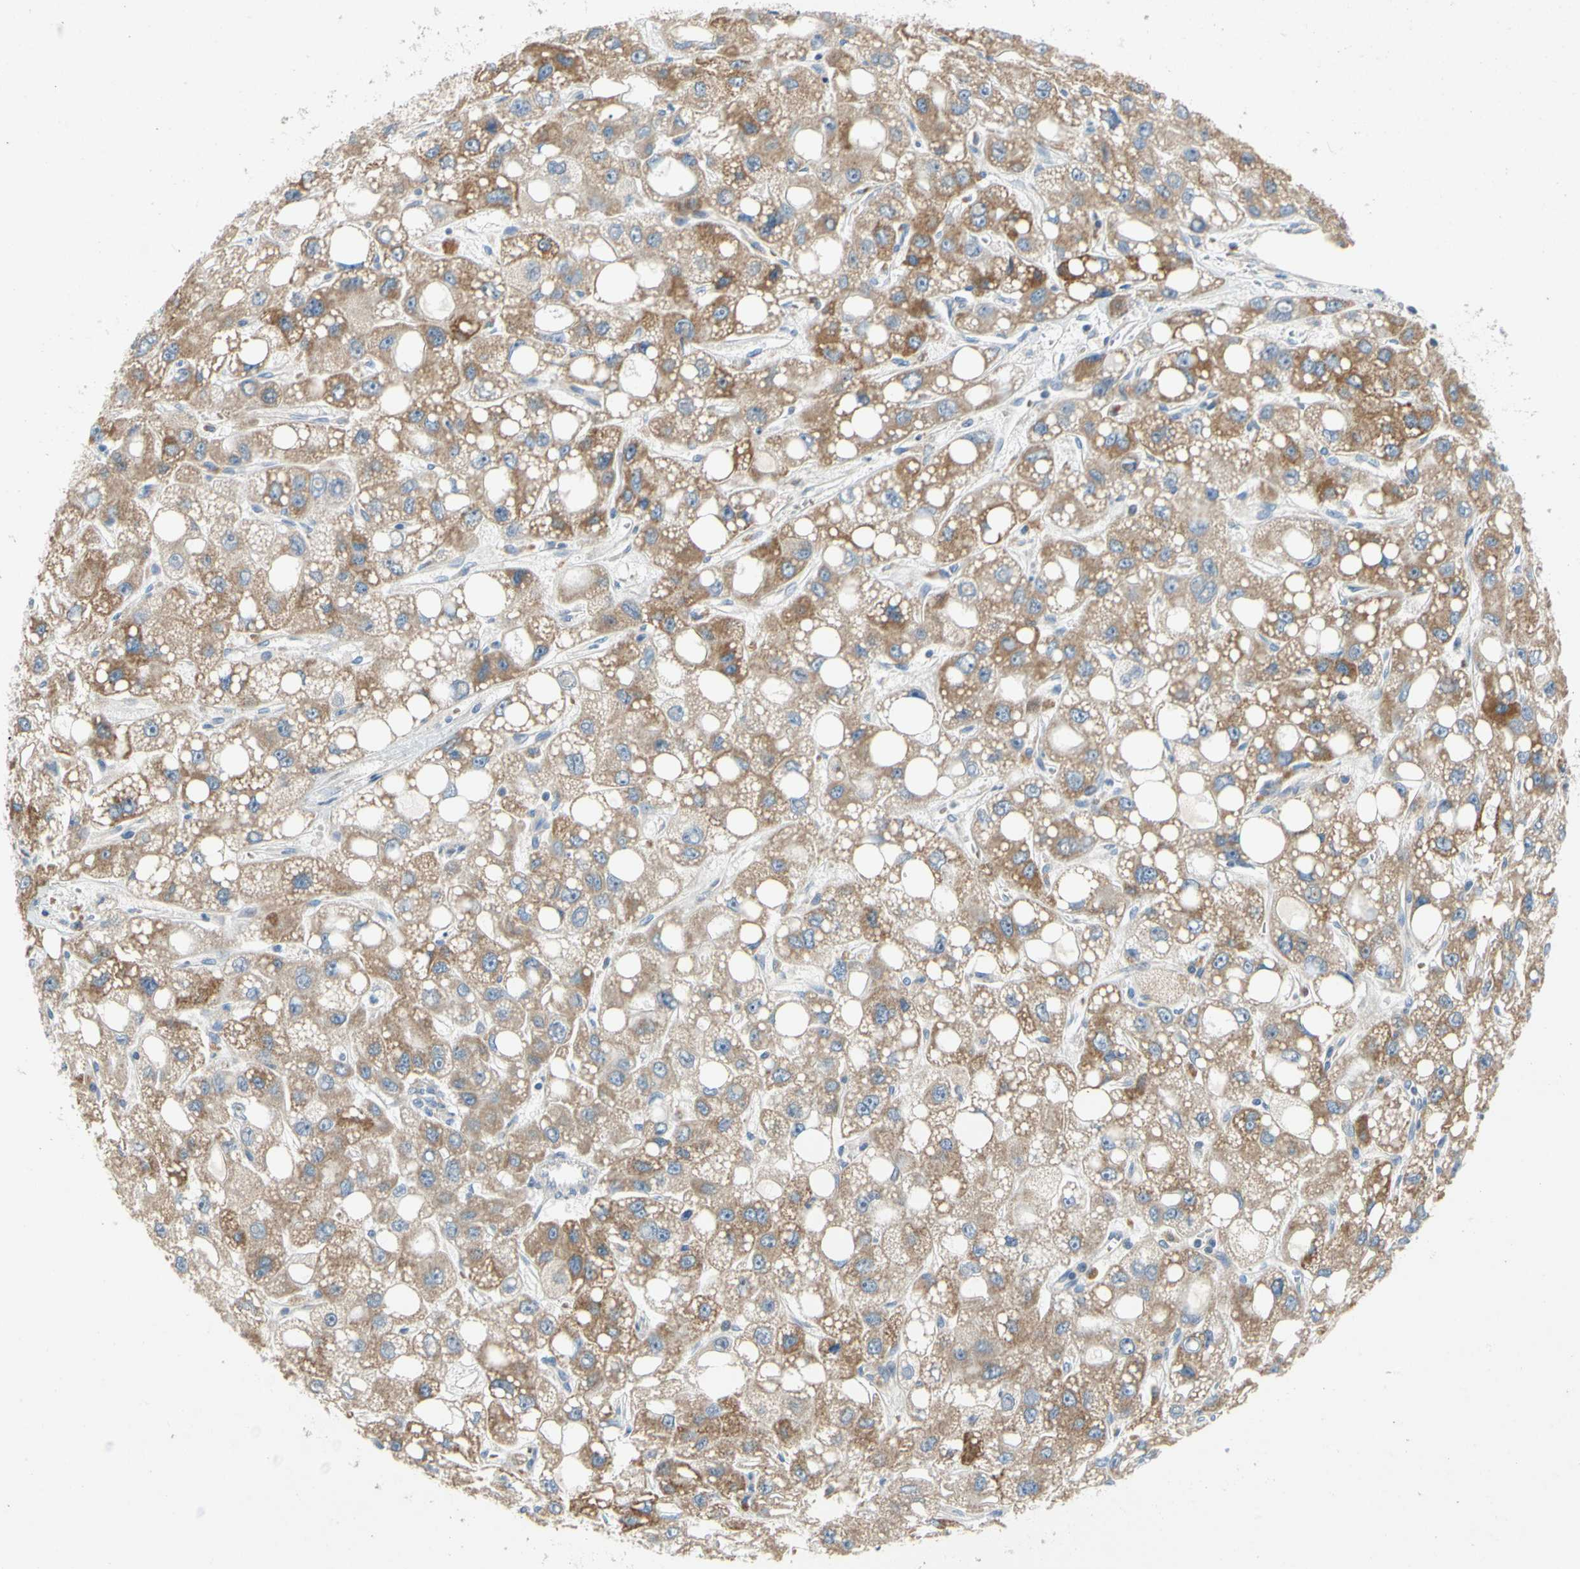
{"staining": {"intensity": "moderate", "quantity": ">75%", "location": "cytoplasmic/membranous"}, "tissue": "liver cancer", "cell_type": "Tumor cells", "image_type": "cancer", "snomed": [{"axis": "morphology", "description": "Carcinoma, Hepatocellular, NOS"}, {"axis": "topography", "description": "Liver"}], "caption": "Immunohistochemical staining of human hepatocellular carcinoma (liver) shows medium levels of moderate cytoplasmic/membranous protein positivity in approximately >75% of tumor cells. The staining is performed using DAB brown chromogen to label protein expression. The nuclei are counter-stained blue using hematoxylin.", "gene": "KLHDC8B", "patient": {"sex": "male", "age": 55}}